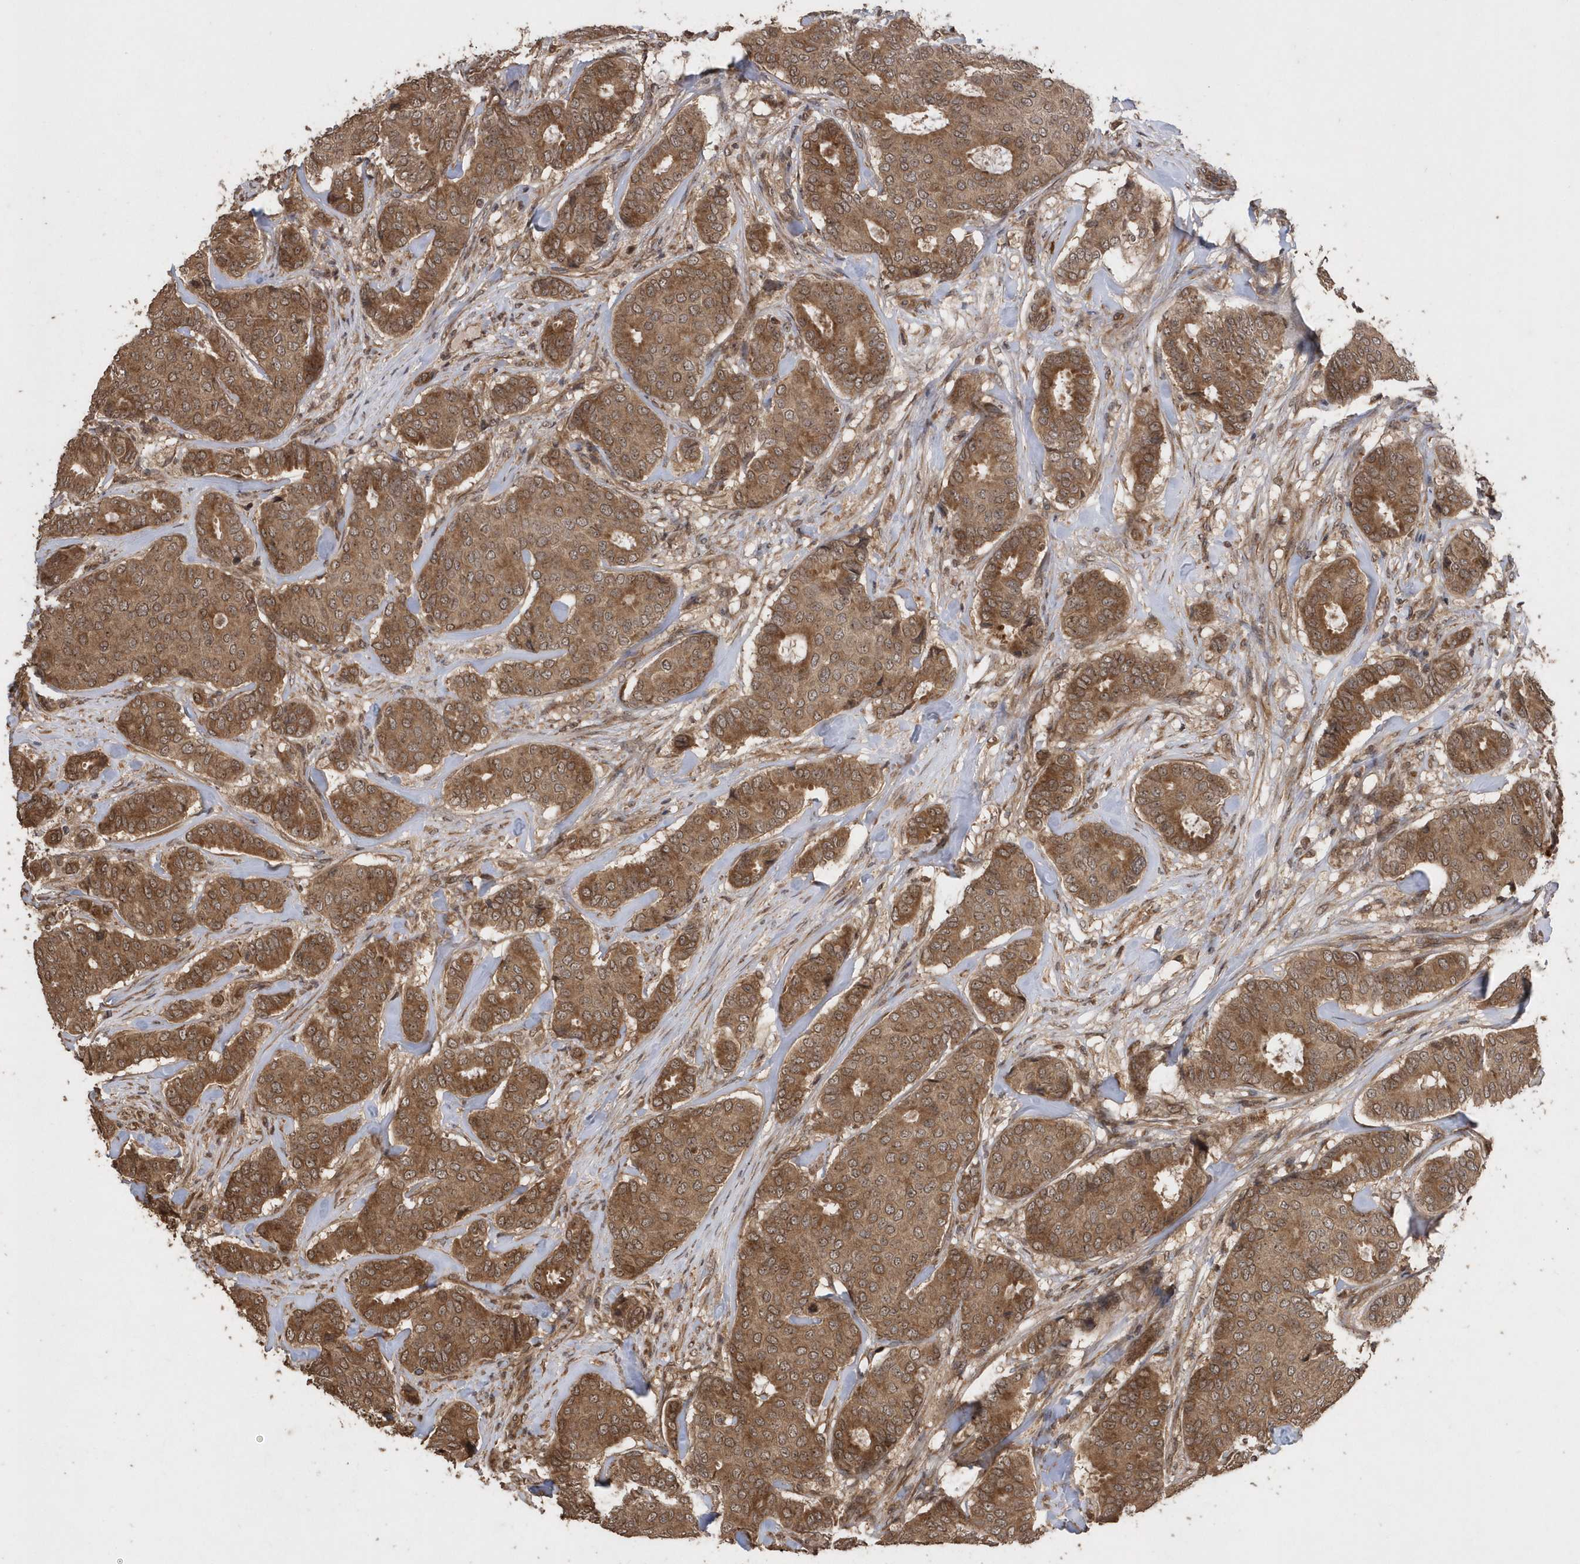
{"staining": {"intensity": "moderate", "quantity": ">75%", "location": "cytoplasmic/membranous"}, "tissue": "breast cancer", "cell_type": "Tumor cells", "image_type": "cancer", "snomed": [{"axis": "morphology", "description": "Duct carcinoma"}, {"axis": "topography", "description": "Breast"}], "caption": "Immunohistochemical staining of human breast cancer demonstrates moderate cytoplasmic/membranous protein positivity in approximately >75% of tumor cells.", "gene": "WASHC5", "patient": {"sex": "female", "age": 75}}